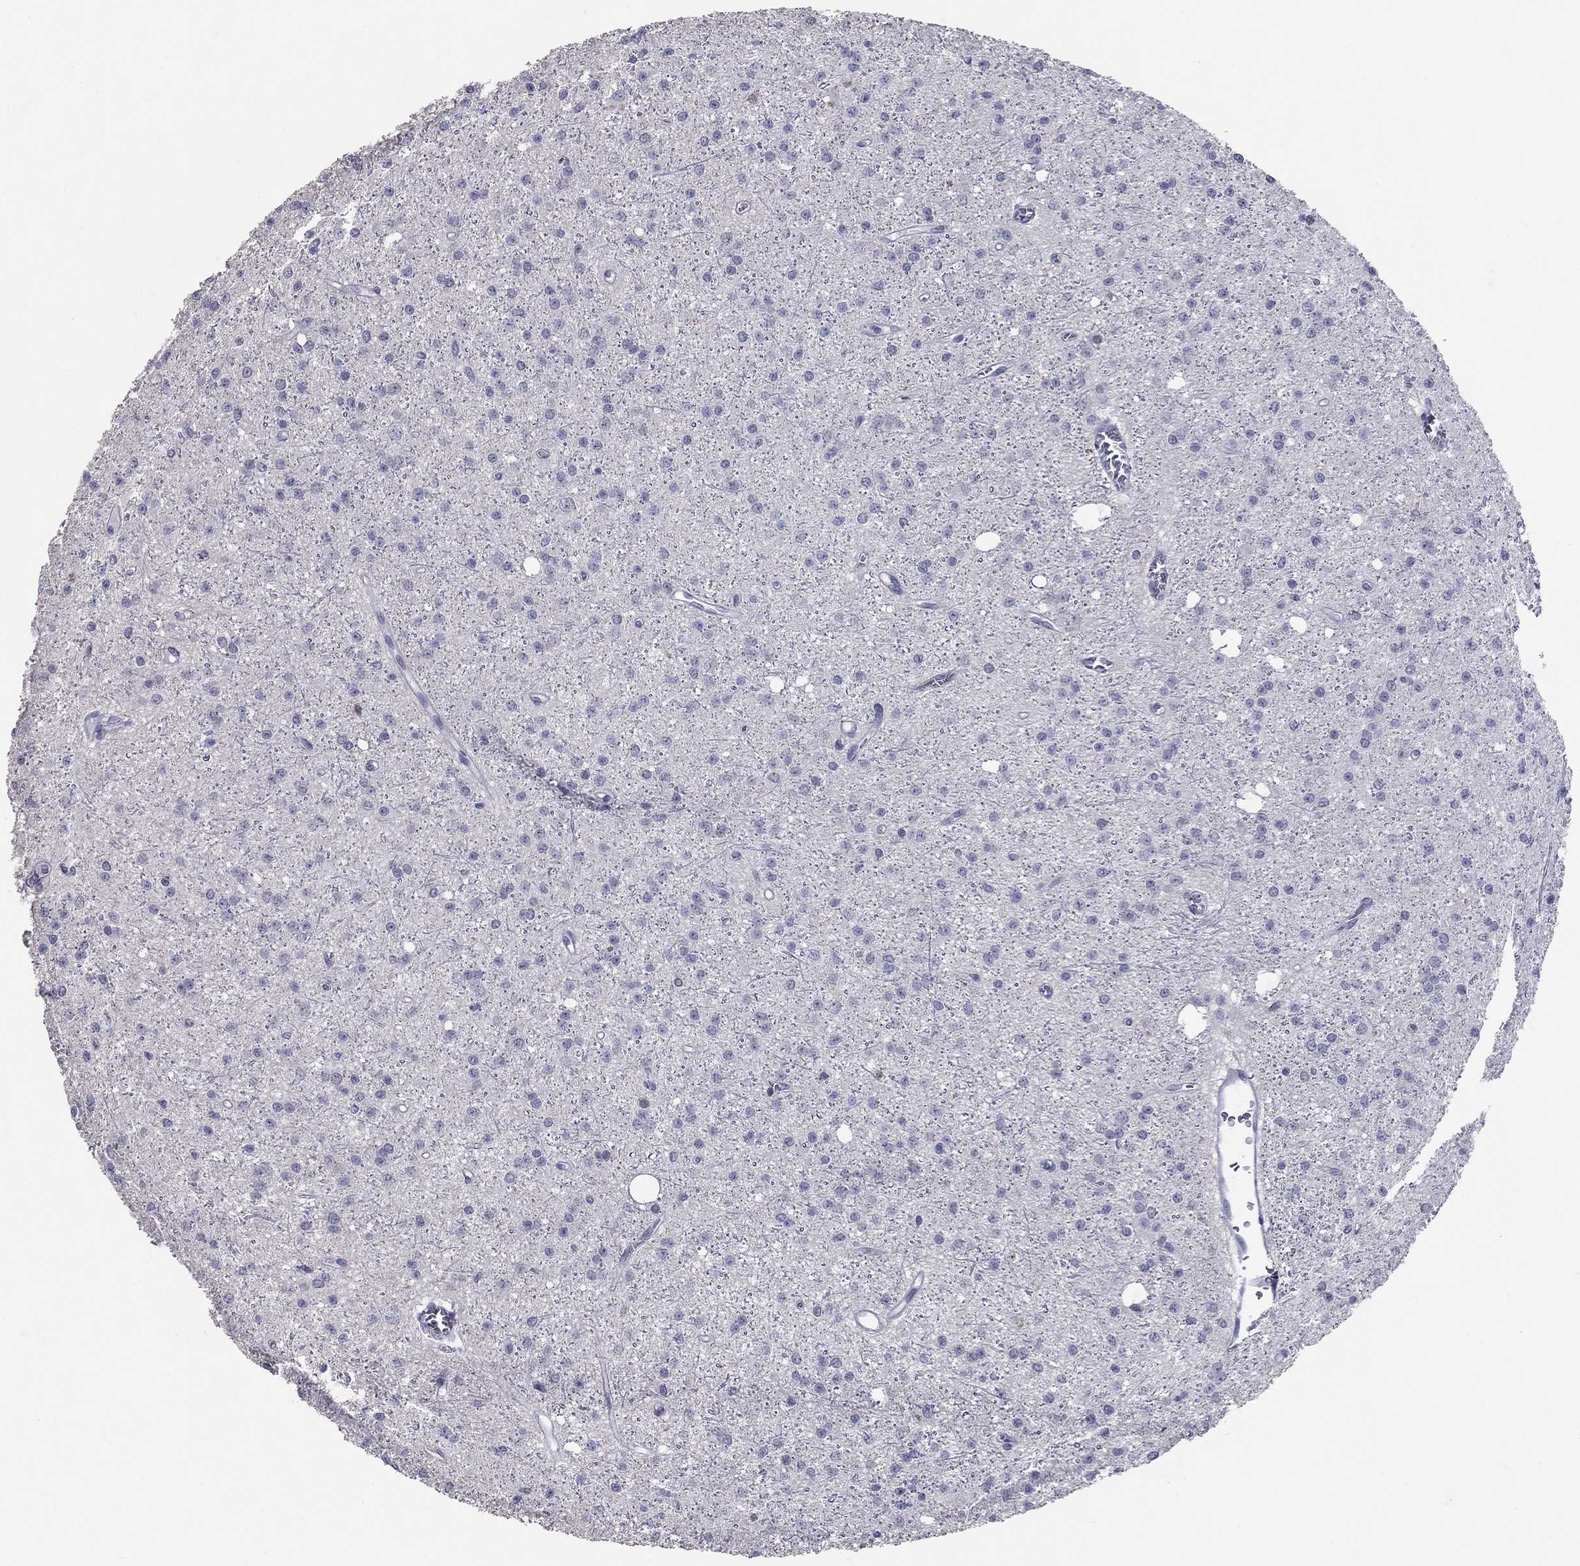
{"staining": {"intensity": "negative", "quantity": "none", "location": "none"}, "tissue": "glioma", "cell_type": "Tumor cells", "image_type": "cancer", "snomed": [{"axis": "morphology", "description": "Glioma, malignant, Low grade"}, {"axis": "topography", "description": "Brain"}], "caption": "Tumor cells are negative for protein expression in human malignant glioma (low-grade).", "gene": "ITGAE", "patient": {"sex": "male", "age": 27}}